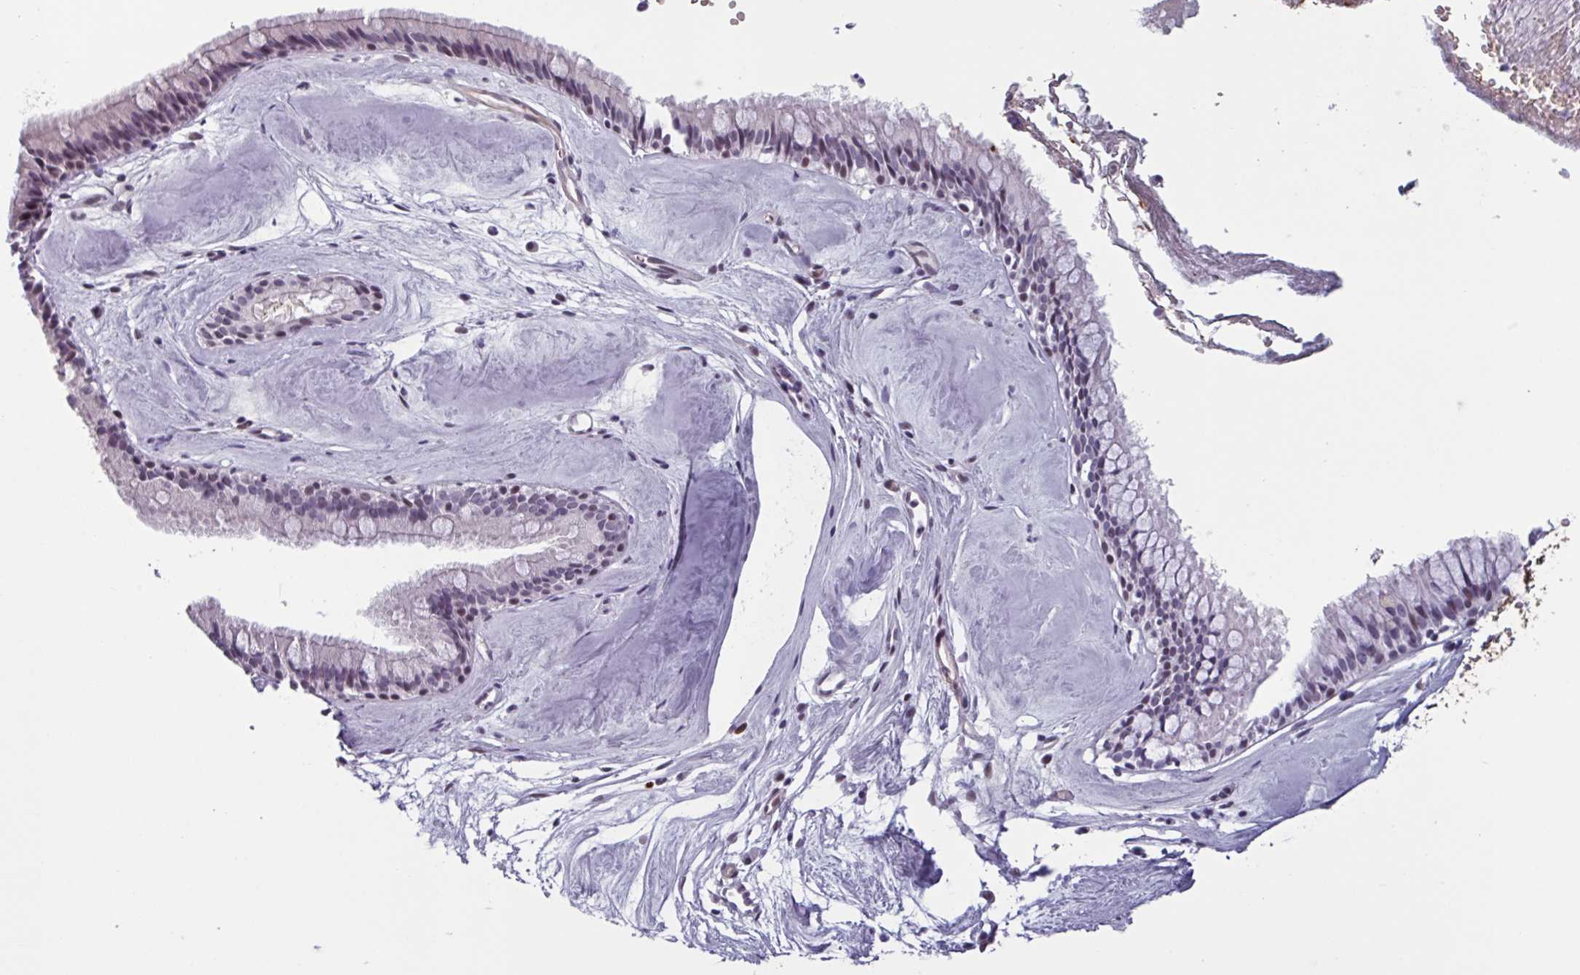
{"staining": {"intensity": "weak", "quantity": "<25%", "location": "nuclear"}, "tissue": "nasopharynx", "cell_type": "Respiratory epithelial cells", "image_type": "normal", "snomed": [{"axis": "morphology", "description": "Normal tissue, NOS"}, {"axis": "topography", "description": "Nasopharynx"}], "caption": "An IHC image of unremarkable nasopharynx is shown. There is no staining in respiratory epithelial cells of nasopharynx. Brightfield microscopy of IHC stained with DAB (brown) and hematoxylin (blue), captured at high magnification.", "gene": "ZNF575", "patient": {"sex": "male", "age": 65}}